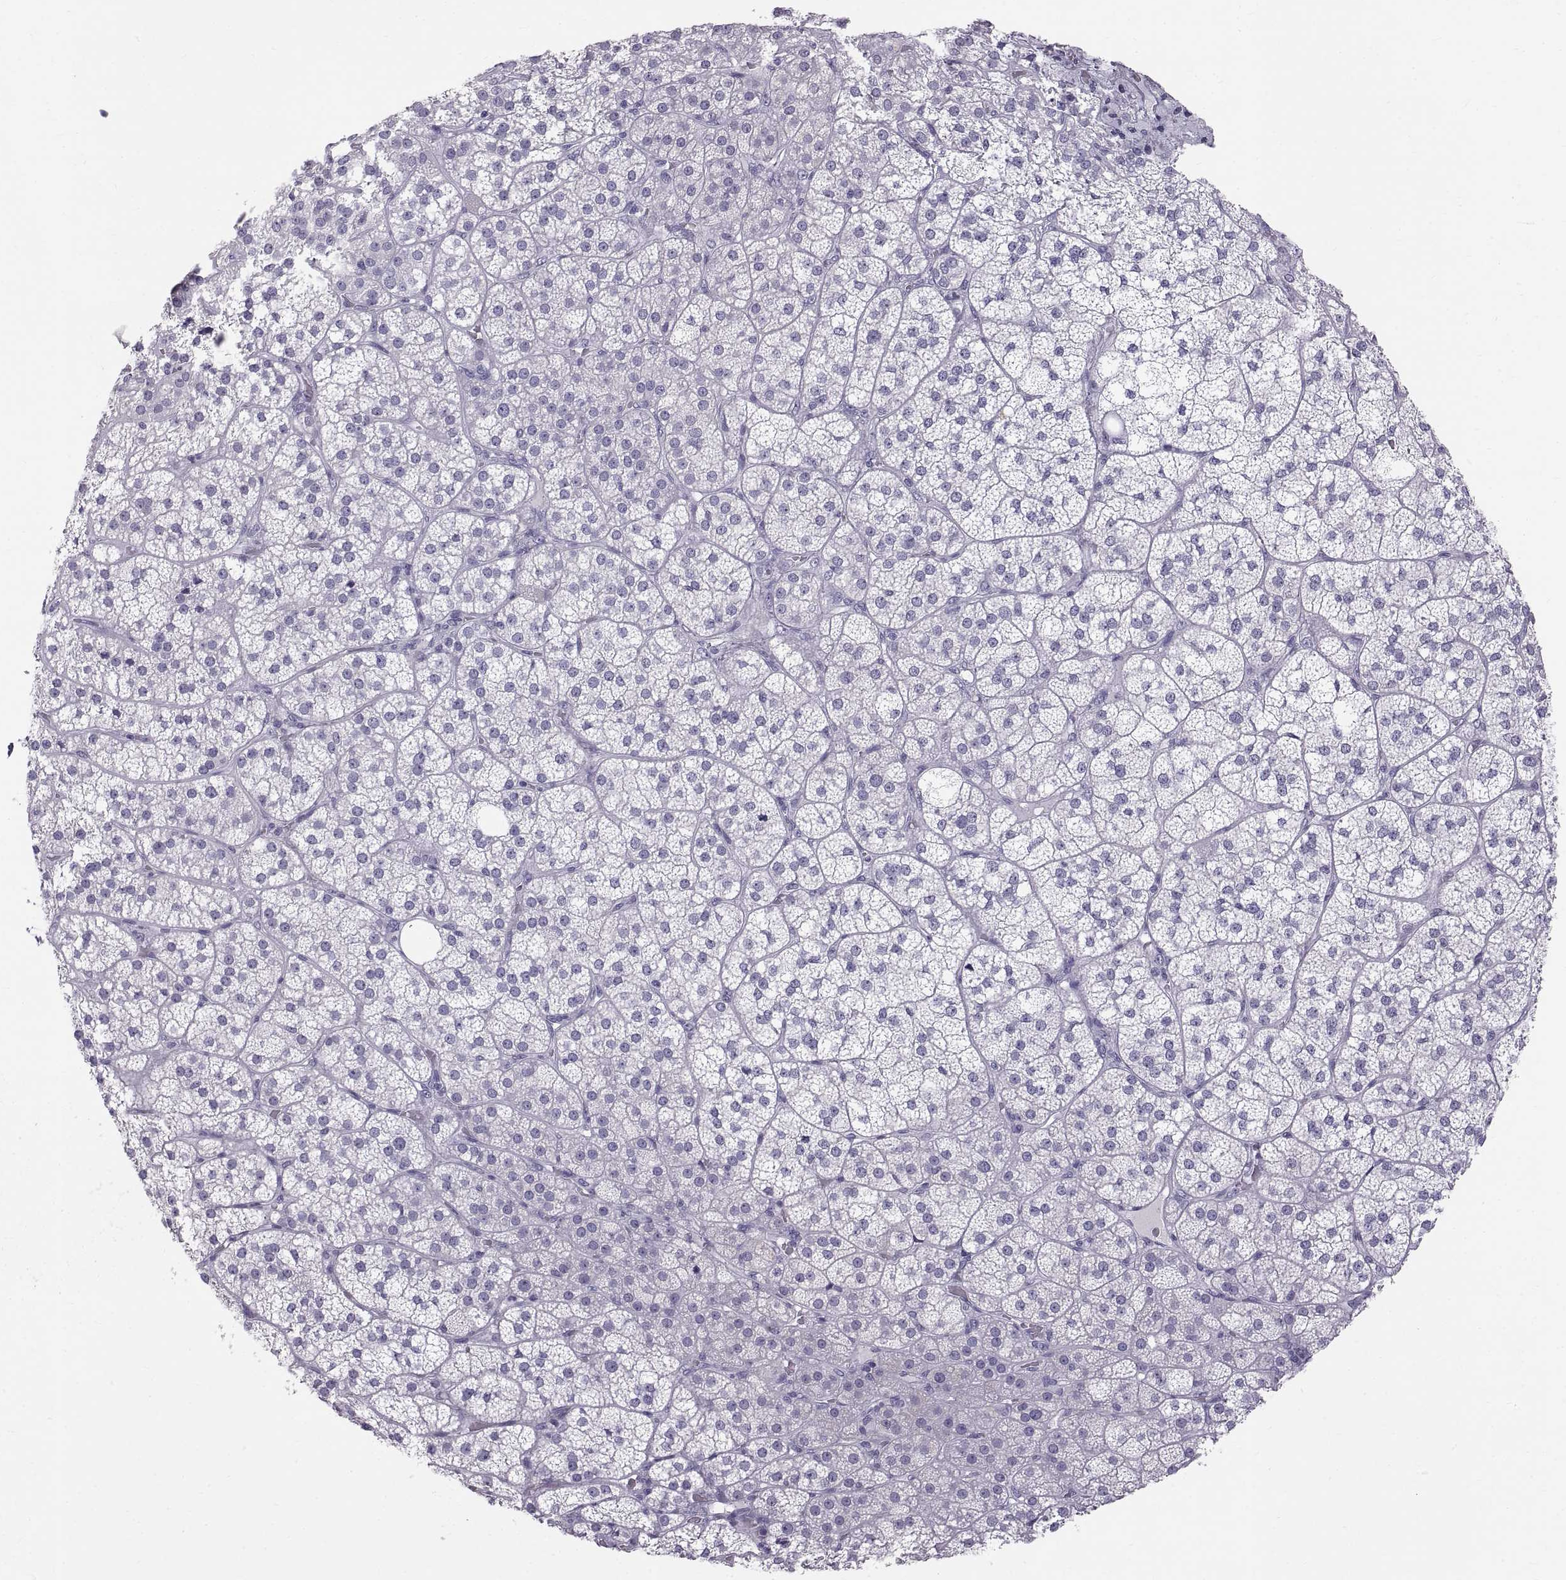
{"staining": {"intensity": "negative", "quantity": "none", "location": "none"}, "tissue": "adrenal gland", "cell_type": "Glandular cells", "image_type": "normal", "snomed": [{"axis": "morphology", "description": "Normal tissue, NOS"}, {"axis": "topography", "description": "Adrenal gland"}], "caption": "The image demonstrates no significant positivity in glandular cells of adrenal gland. (DAB immunohistochemistry (IHC) with hematoxylin counter stain).", "gene": "WFDC8", "patient": {"sex": "female", "age": 60}}